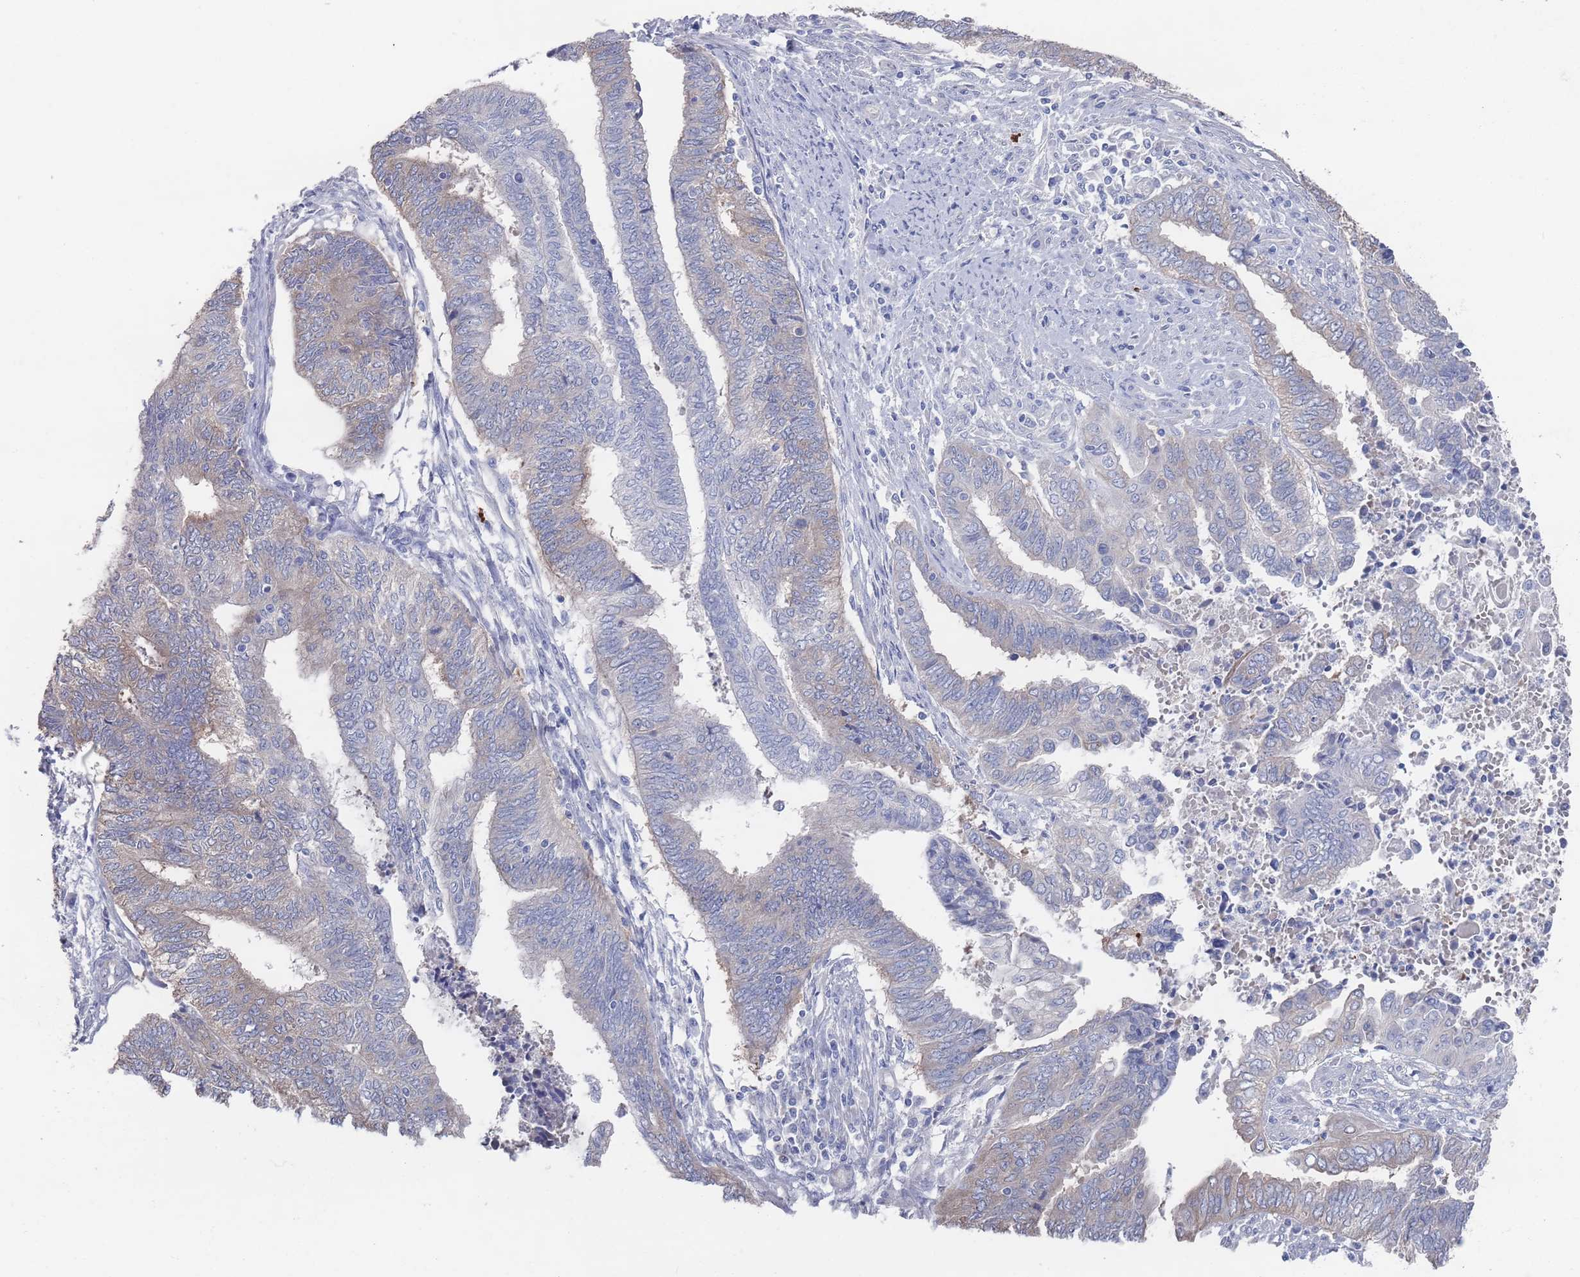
{"staining": {"intensity": "weak", "quantity": "<25%", "location": "cytoplasmic/membranous"}, "tissue": "endometrial cancer", "cell_type": "Tumor cells", "image_type": "cancer", "snomed": [{"axis": "morphology", "description": "Adenocarcinoma, NOS"}, {"axis": "topography", "description": "Uterus"}, {"axis": "topography", "description": "Endometrium"}], "caption": "A photomicrograph of human adenocarcinoma (endometrial) is negative for staining in tumor cells.", "gene": "TMCO3", "patient": {"sex": "female", "age": 70}}